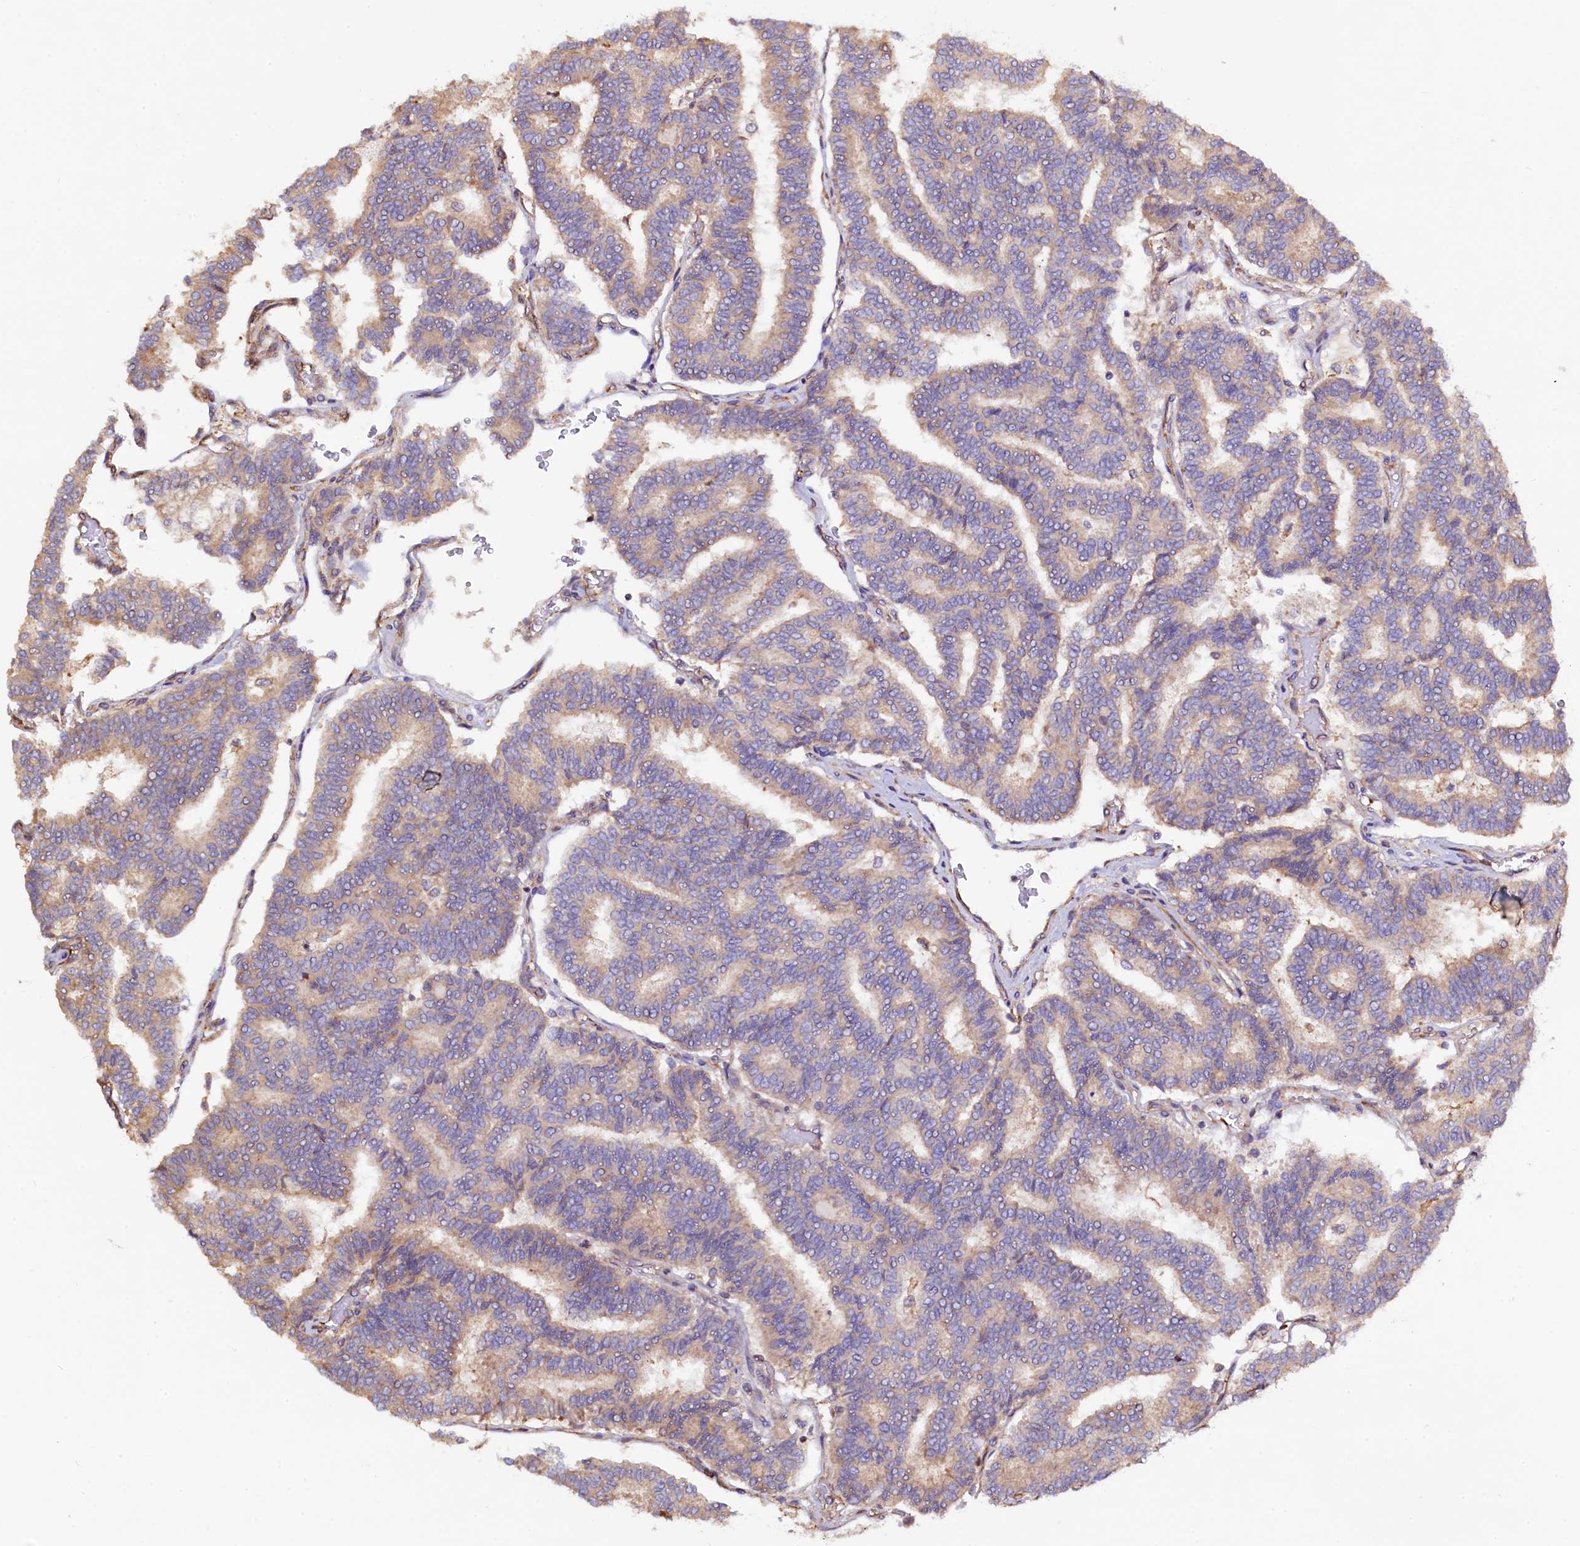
{"staining": {"intensity": "weak", "quantity": "25%-75%", "location": "cytoplasmic/membranous"}, "tissue": "thyroid cancer", "cell_type": "Tumor cells", "image_type": "cancer", "snomed": [{"axis": "morphology", "description": "Papillary adenocarcinoma, NOS"}, {"axis": "topography", "description": "Thyroid gland"}], "caption": "Tumor cells display low levels of weak cytoplasmic/membranous expression in about 25%-75% of cells in thyroid cancer.", "gene": "KLHDC4", "patient": {"sex": "female", "age": 35}}